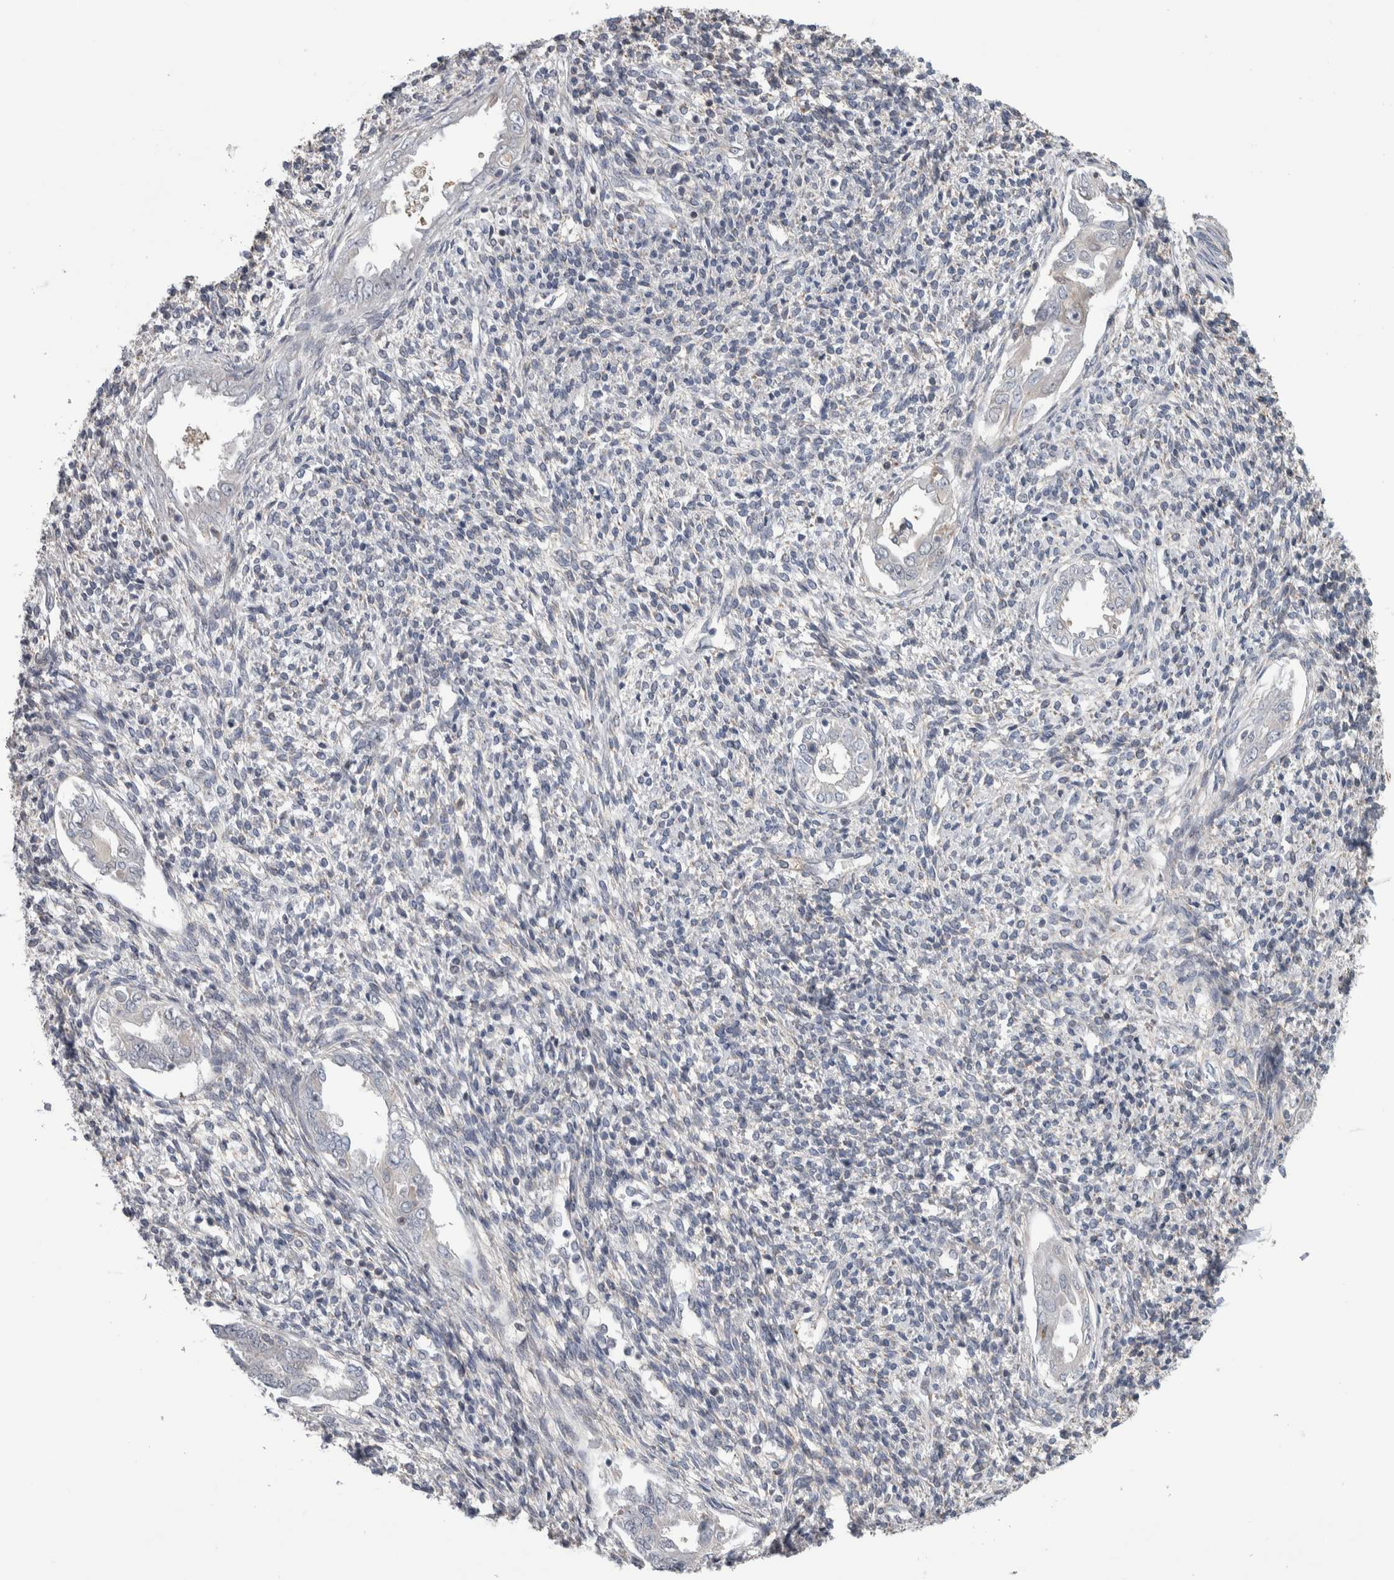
{"staining": {"intensity": "negative", "quantity": "none", "location": "none"}, "tissue": "endometrium", "cell_type": "Cells in endometrial stroma", "image_type": "normal", "snomed": [{"axis": "morphology", "description": "Normal tissue, NOS"}, {"axis": "topography", "description": "Endometrium"}], "caption": "IHC of benign endometrium reveals no expression in cells in endometrial stroma. (DAB immunohistochemistry (IHC), high magnification).", "gene": "TAX1BP1", "patient": {"sex": "female", "age": 66}}